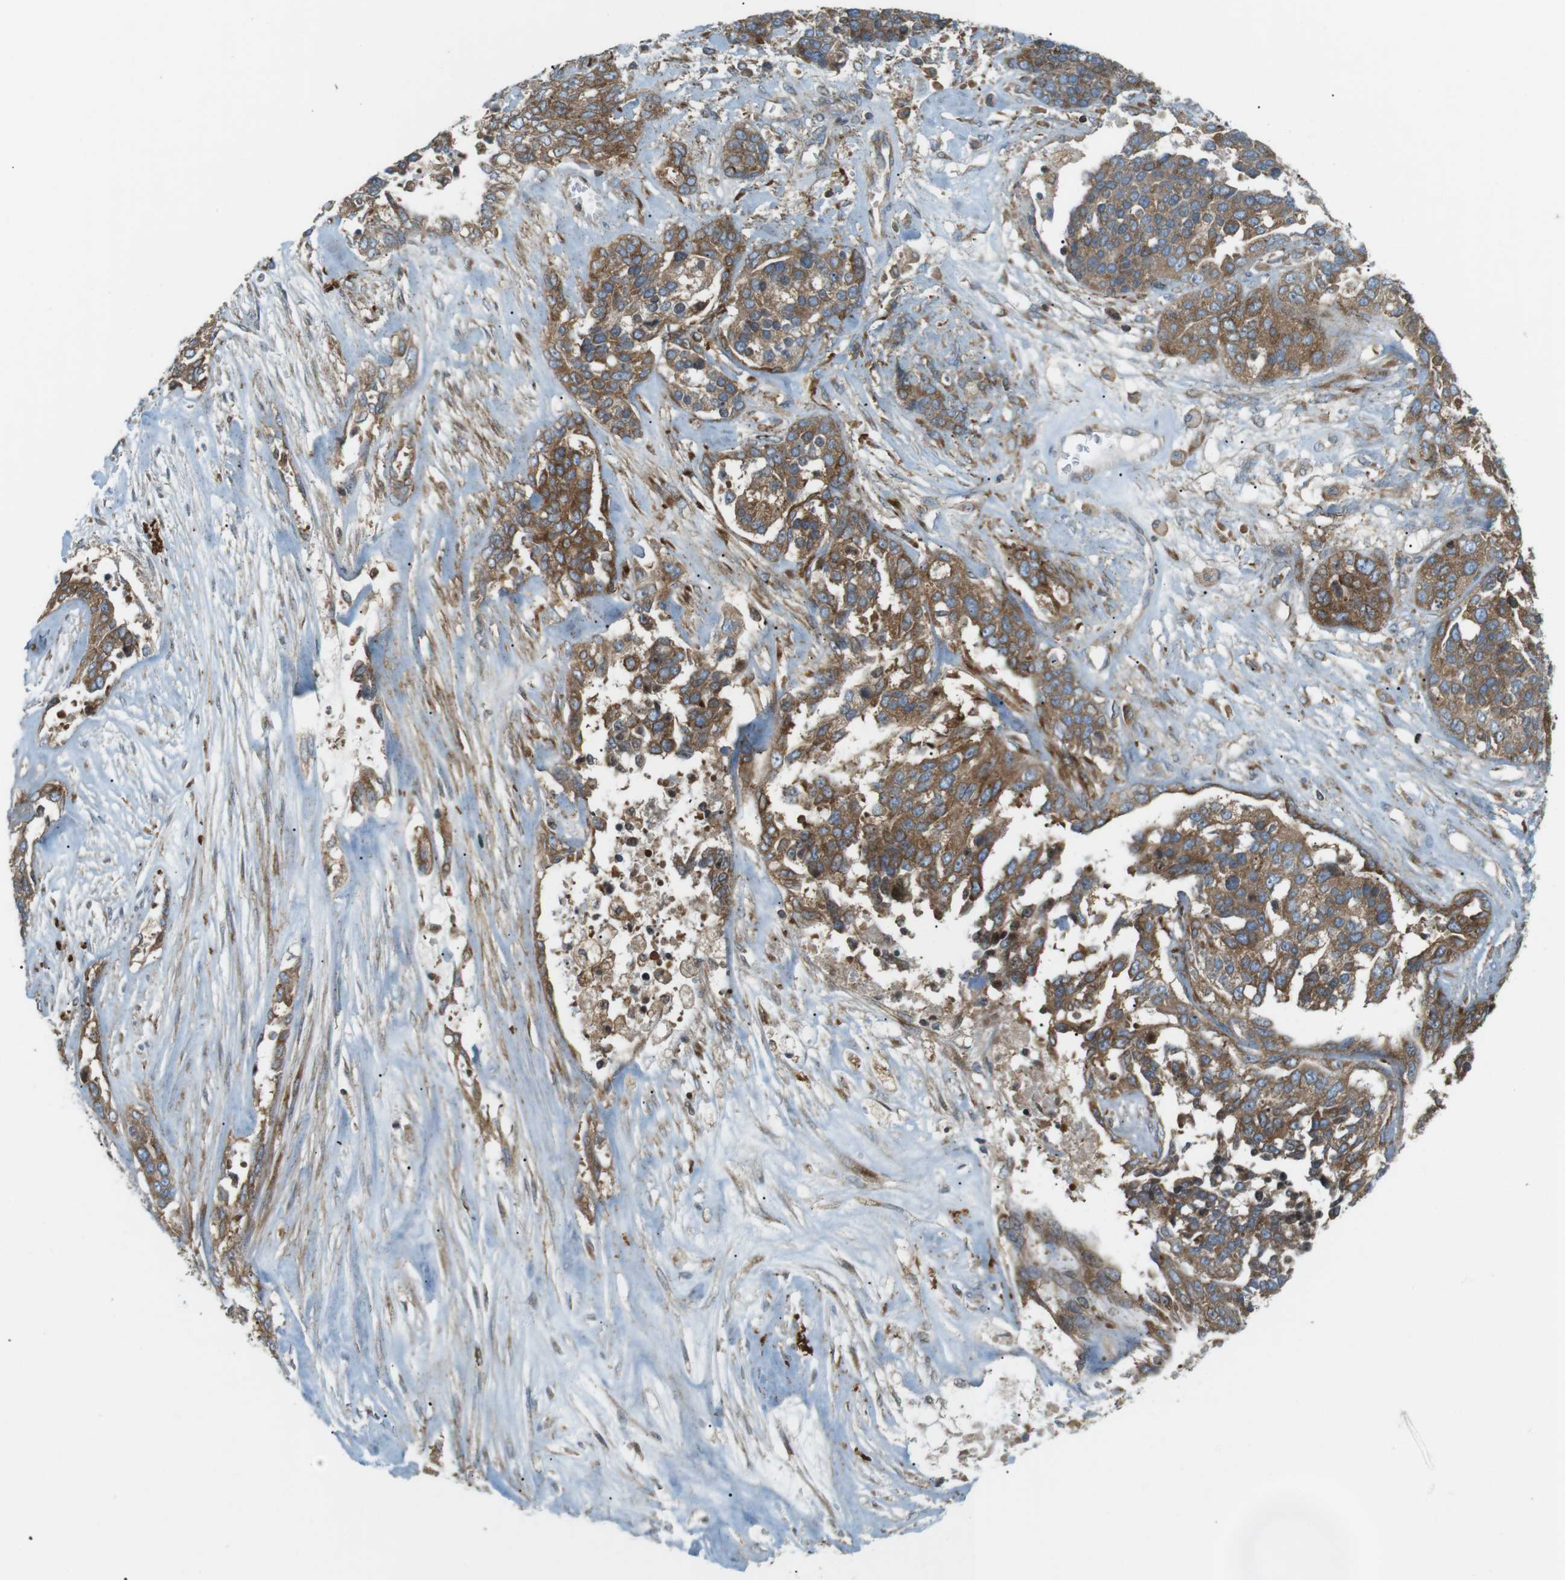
{"staining": {"intensity": "moderate", "quantity": ">75%", "location": "cytoplasmic/membranous"}, "tissue": "ovarian cancer", "cell_type": "Tumor cells", "image_type": "cancer", "snomed": [{"axis": "morphology", "description": "Cystadenocarcinoma, serous, NOS"}, {"axis": "topography", "description": "Ovary"}], "caption": "Human ovarian serous cystadenocarcinoma stained for a protein (brown) exhibits moderate cytoplasmic/membranous positive expression in about >75% of tumor cells.", "gene": "FLII", "patient": {"sex": "female", "age": 44}}